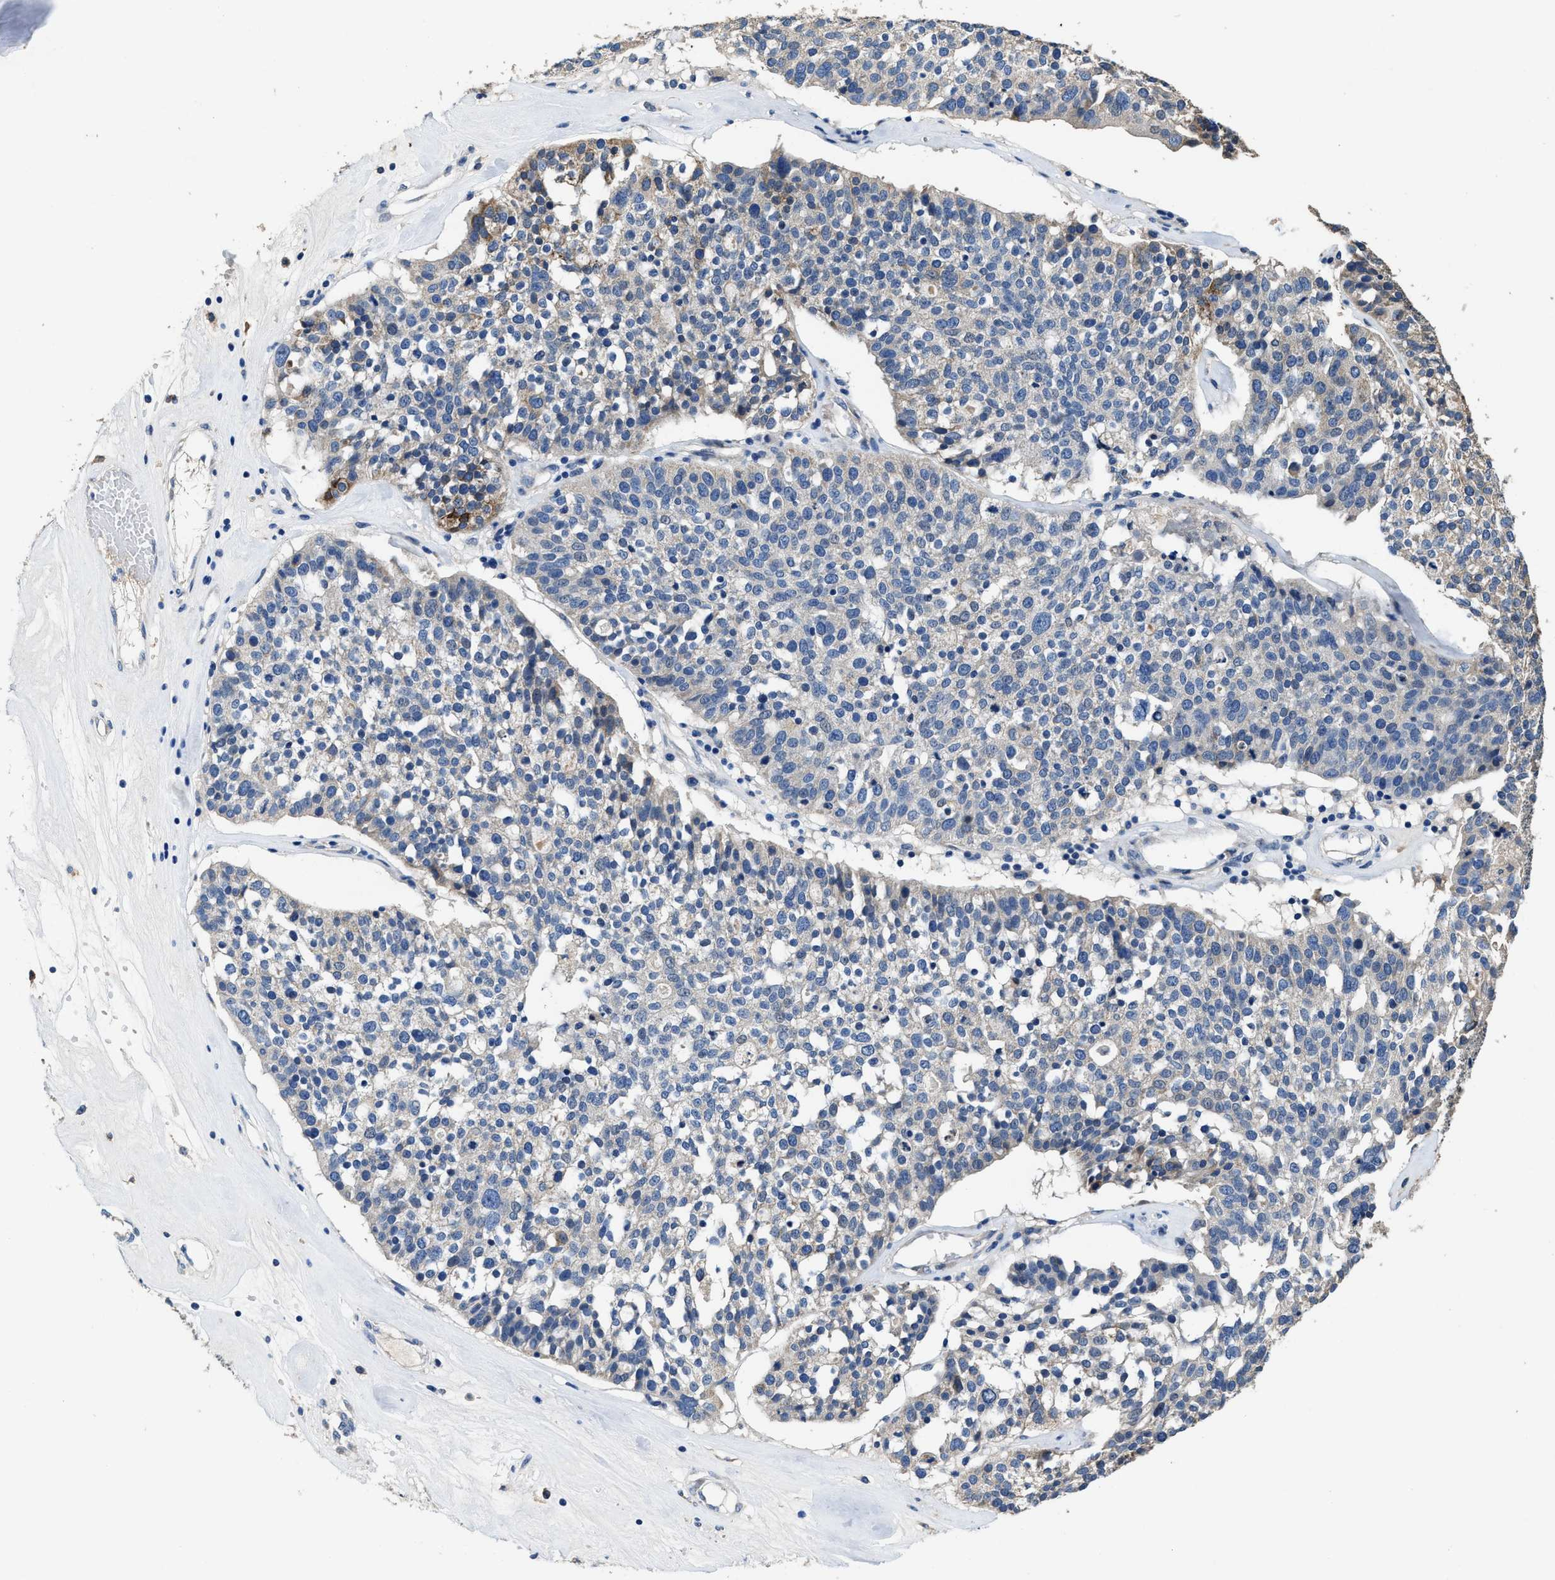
{"staining": {"intensity": "moderate", "quantity": "<25%", "location": "cytoplasmic/membranous"}, "tissue": "ovarian cancer", "cell_type": "Tumor cells", "image_type": "cancer", "snomed": [{"axis": "morphology", "description": "Cystadenocarcinoma, serous, NOS"}, {"axis": "topography", "description": "Ovary"}], "caption": "Immunohistochemical staining of human ovarian serous cystadenocarcinoma demonstrates low levels of moderate cytoplasmic/membranous staining in about <25% of tumor cells. Immunohistochemistry stains the protein of interest in brown and the nuclei are stained blue.", "gene": "PEG10", "patient": {"sex": "female", "age": 59}}